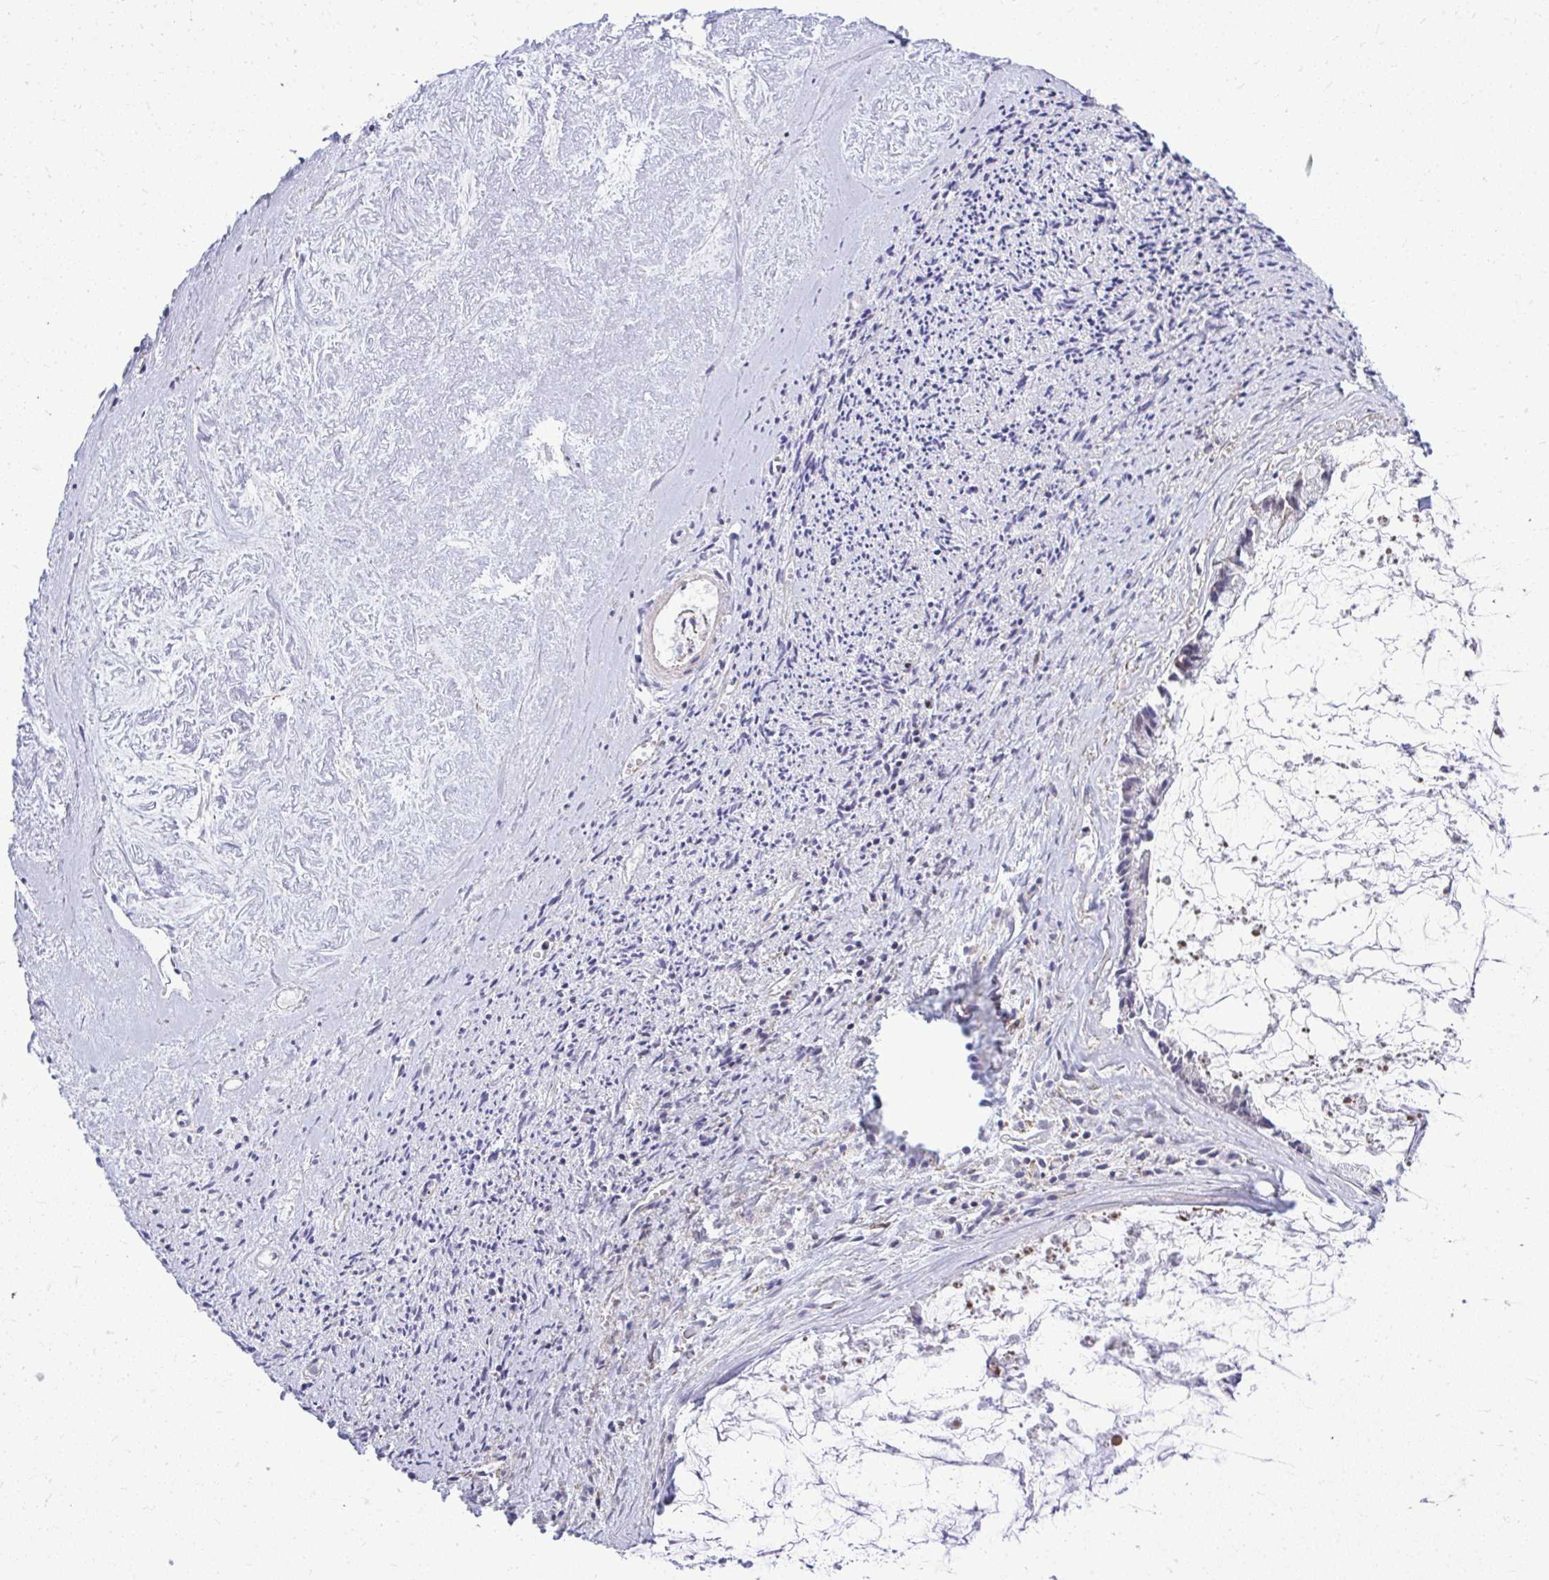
{"staining": {"intensity": "negative", "quantity": "none", "location": "none"}, "tissue": "ovarian cancer", "cell_type": "Tumor cells", "image_type": "cancer", "snomed": [{"axis": "morphology", "description": "Cystadenocarcinoma, mucinous, NOS"}, {"axis": "topography", "description": "Ovary"}], "caption": "Image shows no significant protein staining in tumor cells of ovarian cancer (mucinous cystadenocarcinoma). Brightfield microscopy of IHC stained with DAB (brown) and hematoxylin (blue), captured at high magnification.", "gene": "GRK4", "patient": {"sex": "female", "age": 90}}